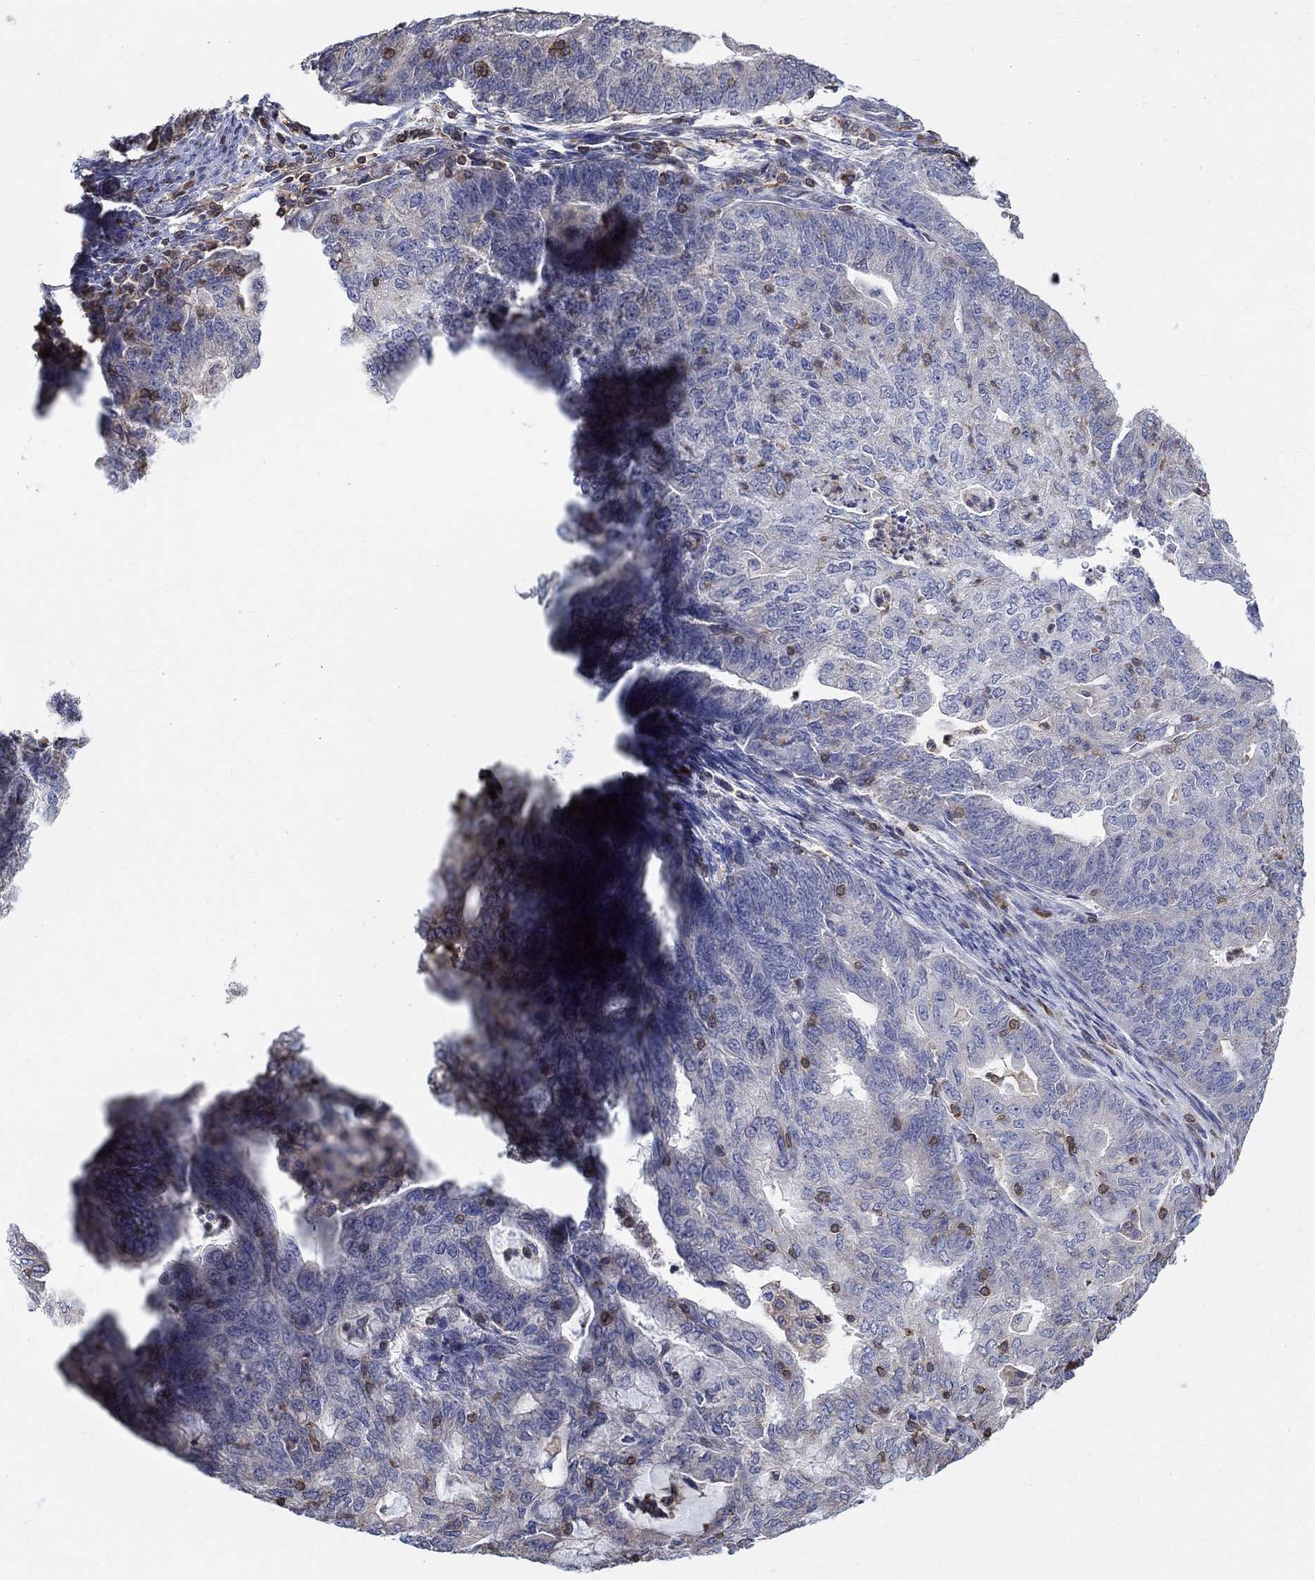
{"staining": {"intensity": "negative", "quantity": "none", "location": "none"}, "tissue": "endometrial cancer", "cell_type": "Tumor cells", "image_type": "cancer", "snomed": [{"axis": "morphology", "description": "Adenocarcinoma, NOS"}, {"axis": "topography", "description": "Endometrium"}], "caption": "The immunohistochemistry histopathology image has no significant positivity in tumor cells of endometrial adenocarcinoma tissue.", "gene": "AGAP2", "patient": {"sex": "female", "age": 82}}